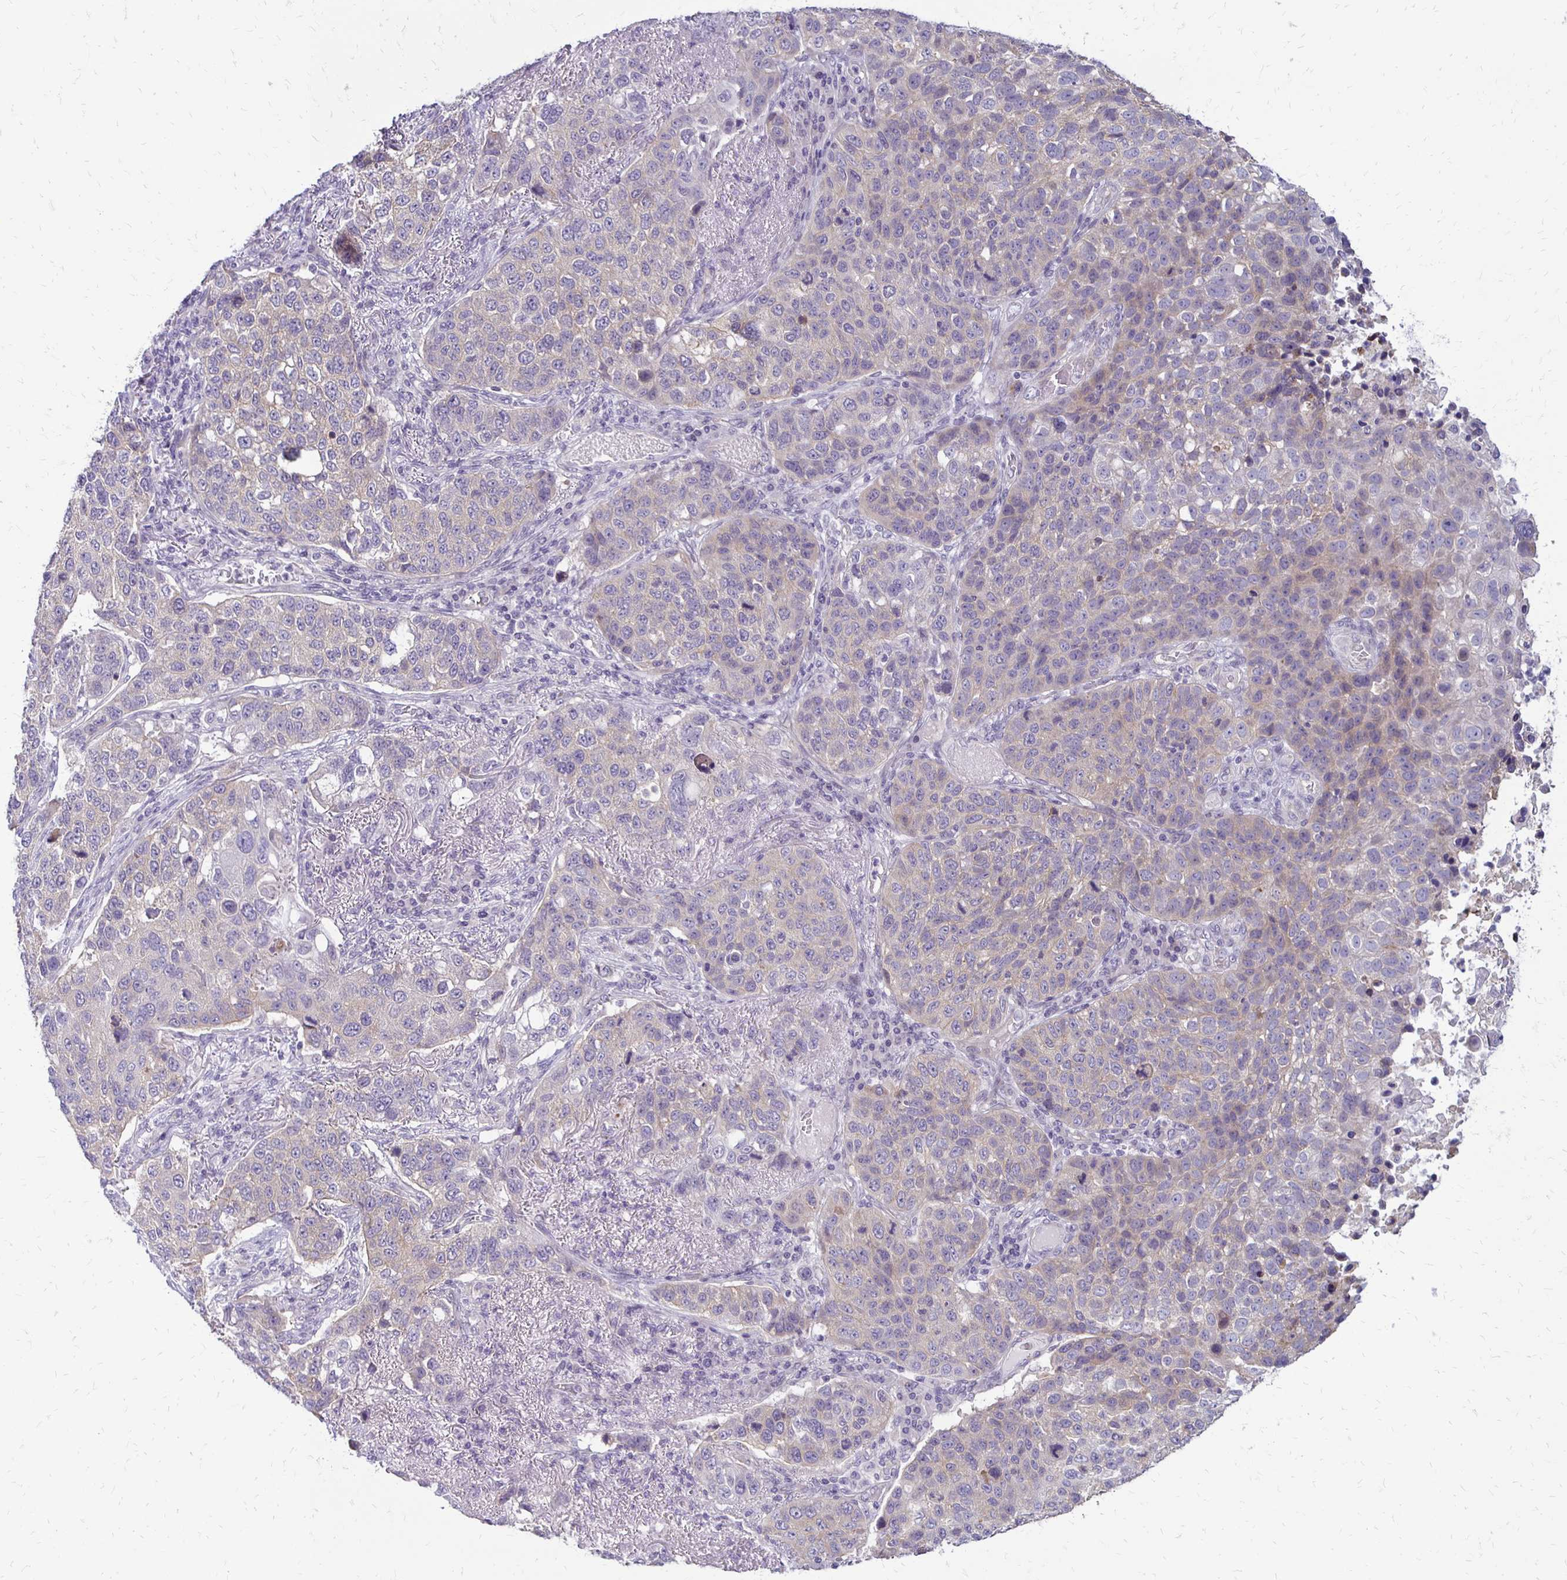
{"staining": {"intensity": "negative", "quantity": "none", "location": "none"}, "tissue": "lung cancer", "cell_type": "Tumor cells", "image_type": "cancer", "snomed": [{"axis": "morphology", "description": "Squamous cell carcinoma, NOS"}, {"axis": "topography", "description": "Lymph node"}, {"axis": "topography", "description": "Lung"}], "caption": "IHC micrograph of neoplastic tissue: human lung cancer (squamous cell carcinoma) stained with DAB displays no significant protein positivity in tumor cells.", "gene": "KATNBL1", "patient": {"sex": "male", "age": 61}}